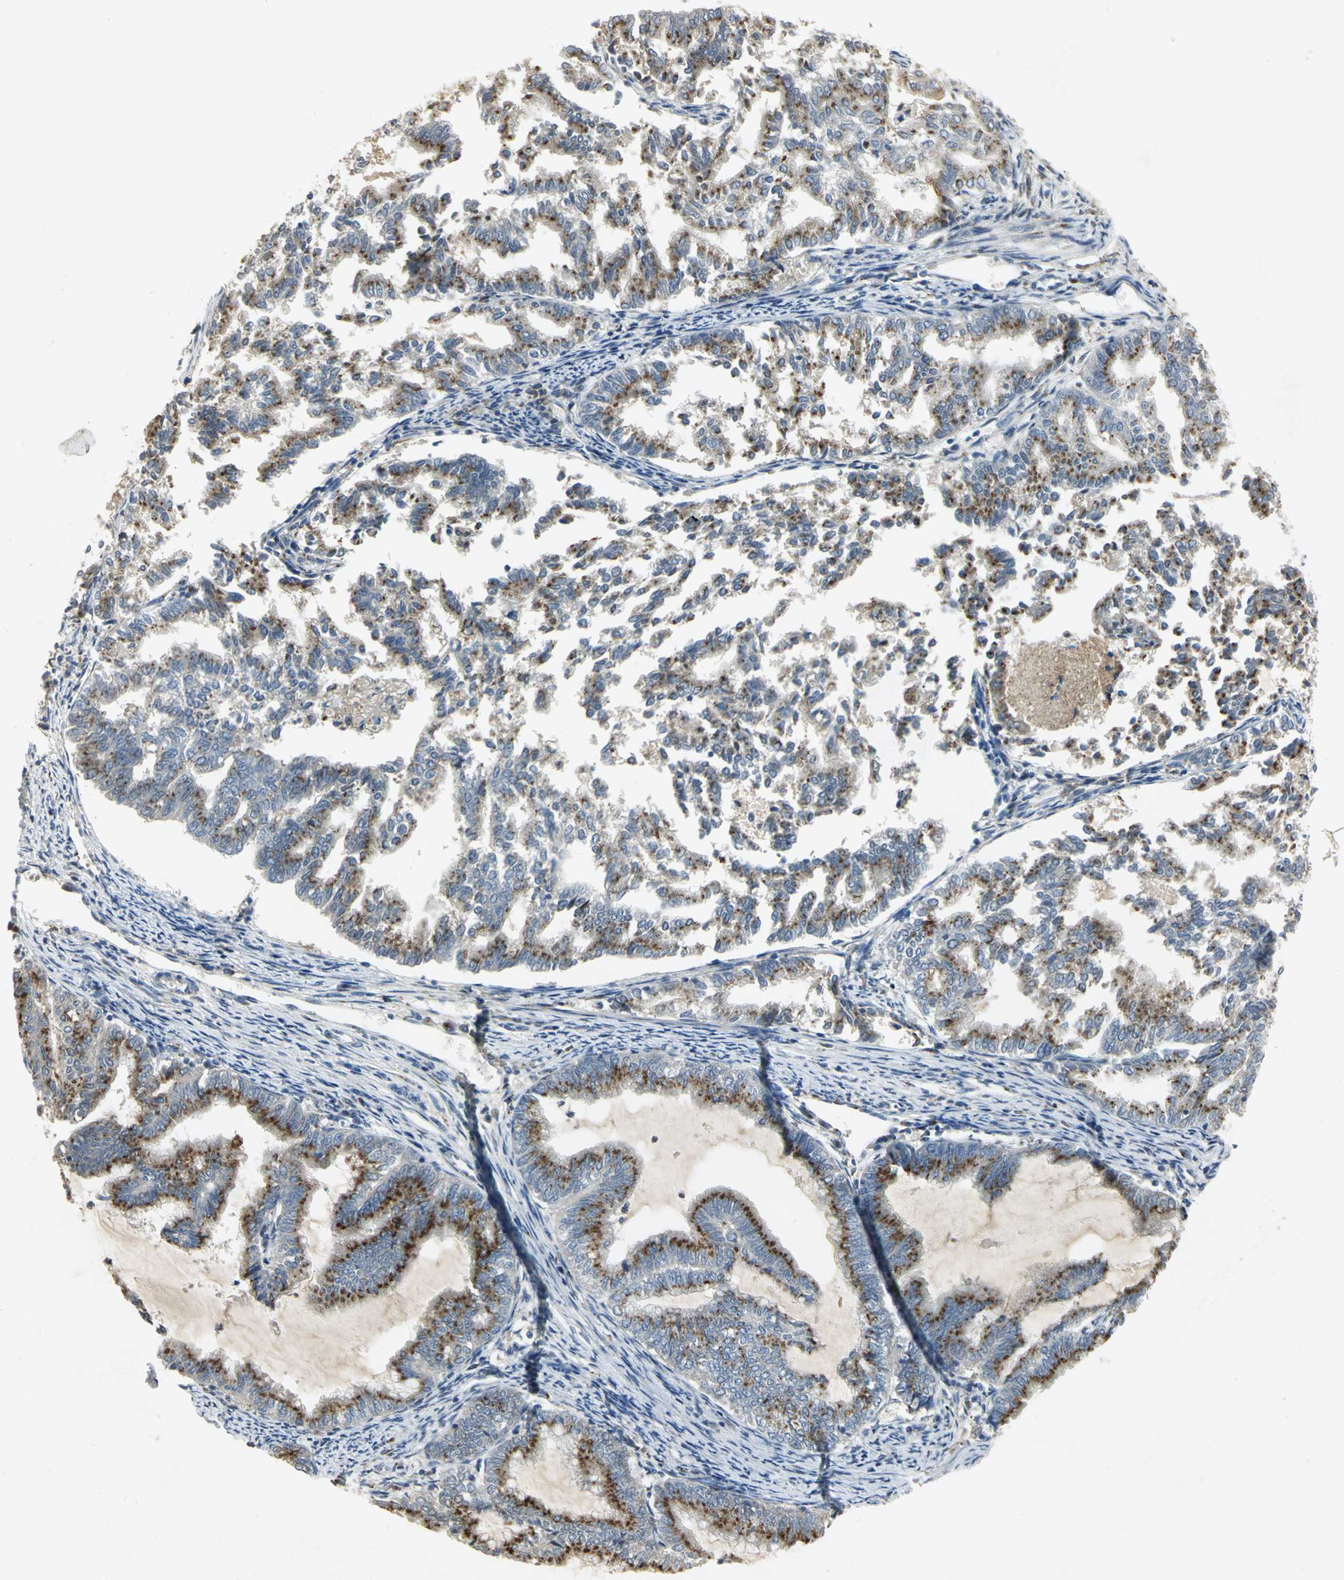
{"staining": {"intensity": "strong", "quantity": ">75%", "location": "cytoplasmic/membranous"}, "tissue": "endometrial cancer", "cell_type": "Tumor cells", "image_type": "cancer", "snomed": [{"axis": "morphology", "description": "Adenocarcinoma, NOS"}, {"axis": "topography", "description": "Endometrium"}], "caption": "This histopathology image displays IHC staining of human endometrial adenocarcinoma, with high strong cytoplasmic/membranous positivity in approximately >75% of tumor cells.", "gene": "TM9SF2", "patient": {"sex": "female", "age": 79}}